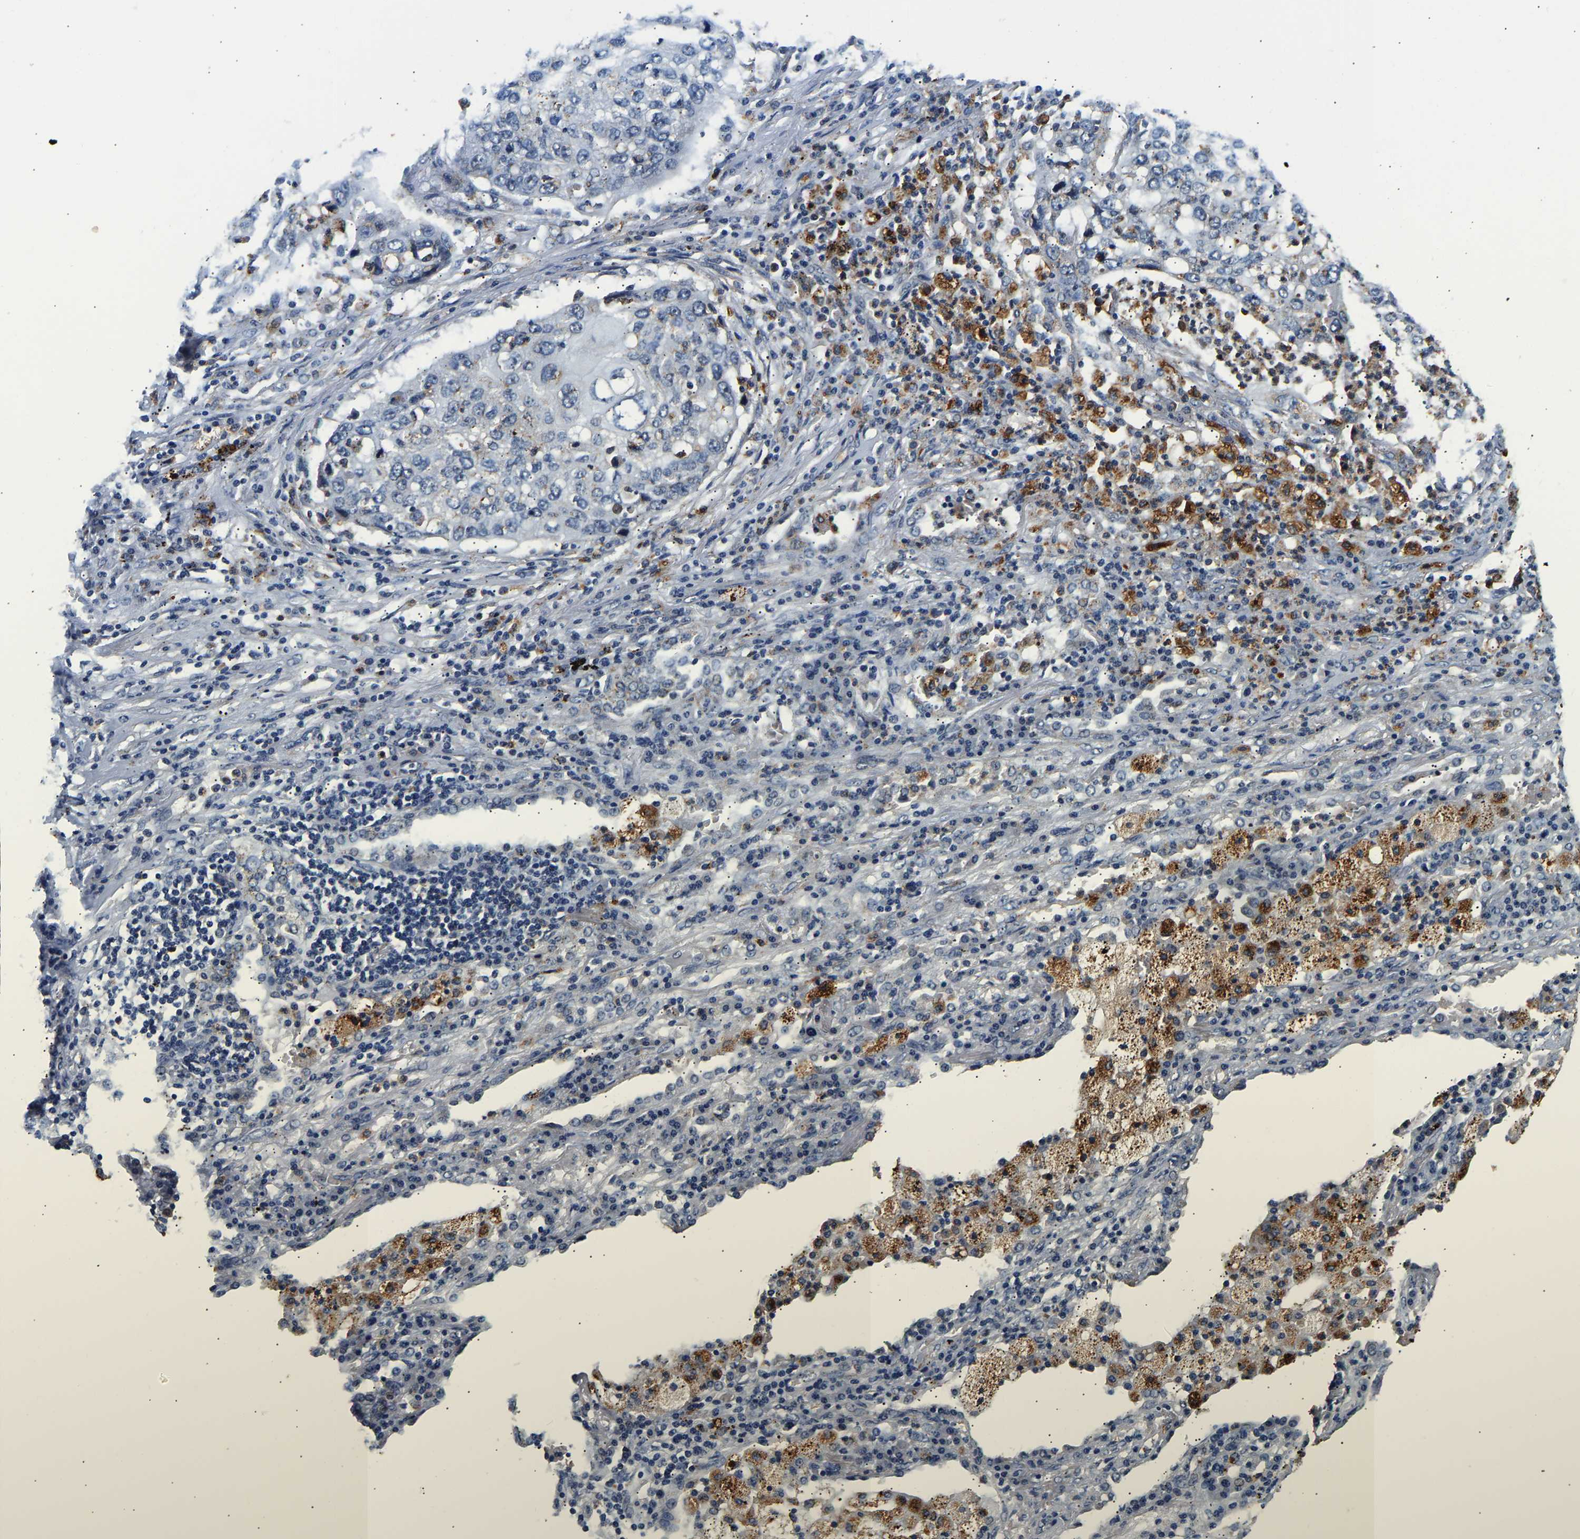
{"staining": {"intensity": "negative", "quantity": "none", "location": "none"}, "tissue": "lung cancer", "cell_type": "Tumor cells", "image_type": "cancer", "snomed": [{"axis": "morphology", "description": "Squamous cell carcinoma, NOS"}, {"axis": "topography", "description": "Lung"}], "caption": "A histopathology image of lung cancer (squamous cell carcinoma) stained for a protein demonstrates no brown staining in tumor cells.", "gene": "SMU1", "patient": {"sex": "female", "age": 63}}